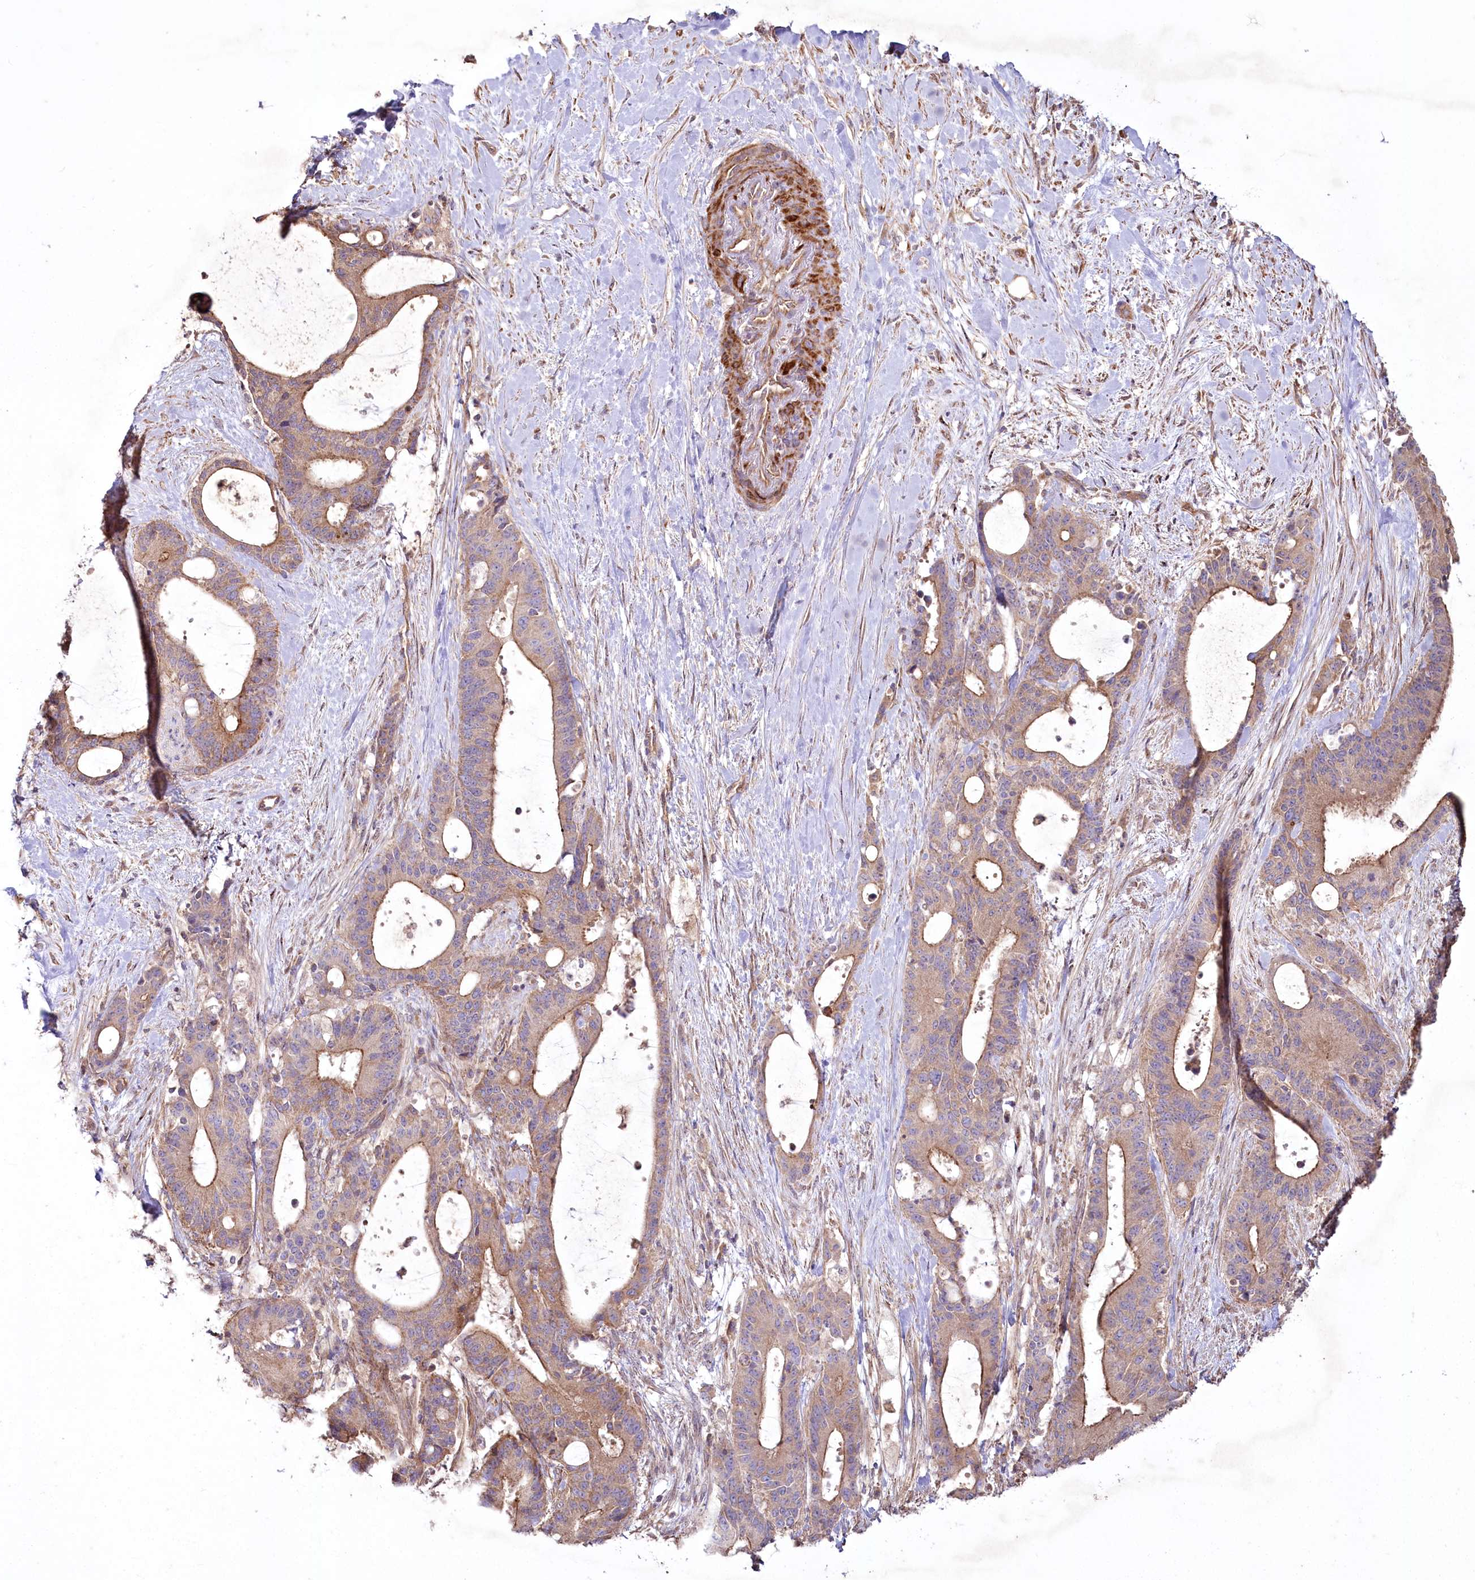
{"staining": {"intensity": "moderate", "quantity": ">75%", "location": "cytoplasmic/membranous"}, "tissue": "liver cancer", "cell_type": "Tumor cells", "image_type": "cancer", "snomed": [{"axis": "morphology", "description": "Normal tissue, NOS"}, {"axis": "morphology", "description": "Cholangiocarcinoma"}, {"axis": "topography", "description": "Liver"}, {"axis": "topography", "description": "Peripheral nerve tissue"}], "caption": "Liver cancer stained with a protein marker exhibits moderate staining in tumor cells.", "gene": "SH3TC1", "patient": {"sex": "female", "age": 73}}